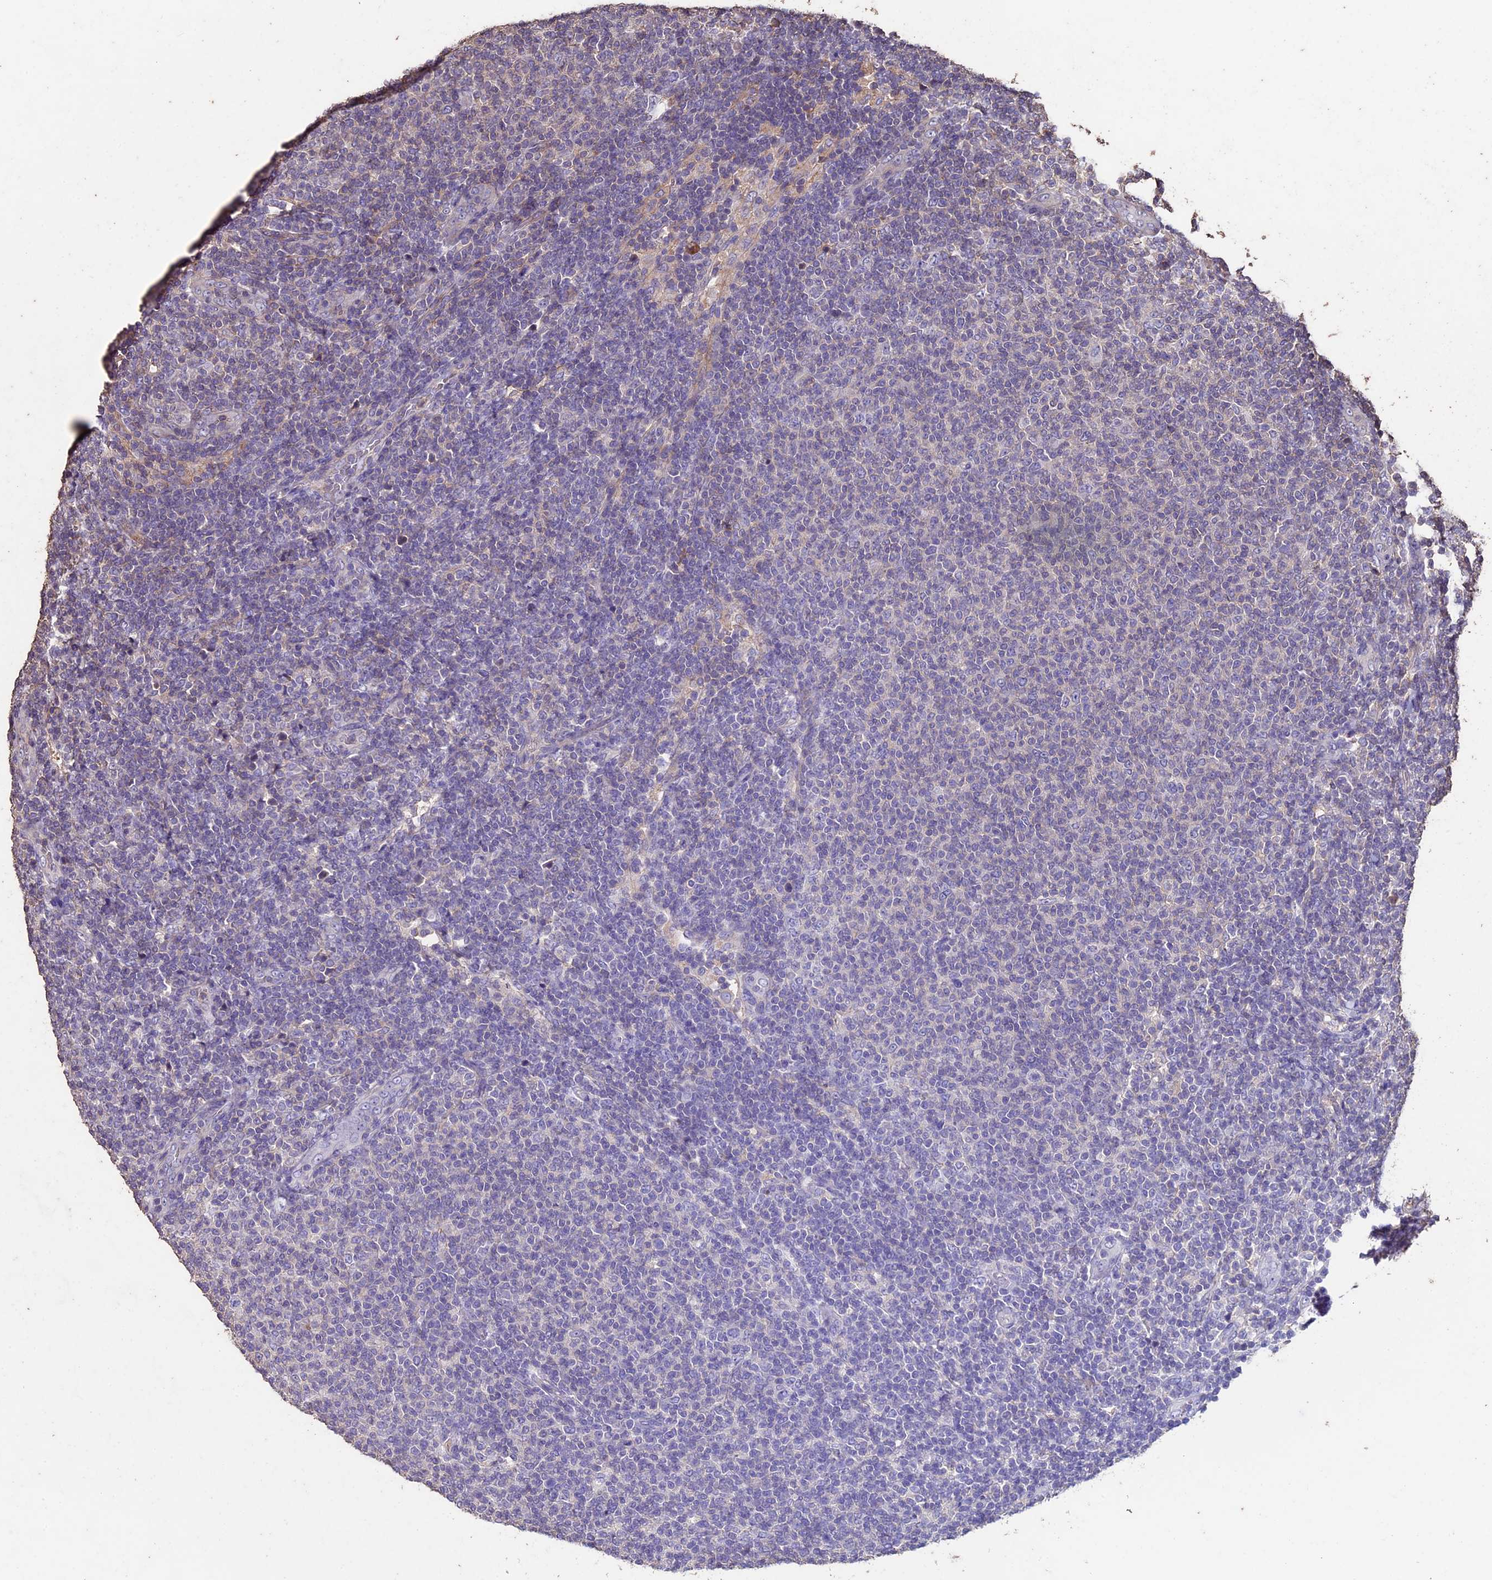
{"staining": {"intensity": "negative", "quantity": "none", "location": "none"}, "tissue": "lymphoma", "cell_type": "Tumor cells", "image_type": "cancer", "snomed": [{"axis": "morphology", "description": "Malignant lymphoma, non-Hodgkin's type, Low grade"}, {"axis": "topography", "description": "Lymph node"}], "caption": "High power microscopy image of an IHC photomicrograph of lymphoma, revealing no significant staining in tumor cells. Nuclei are stained in blue.", "gene": "USB1", "patient": {"sex": "male", "age": 66}}